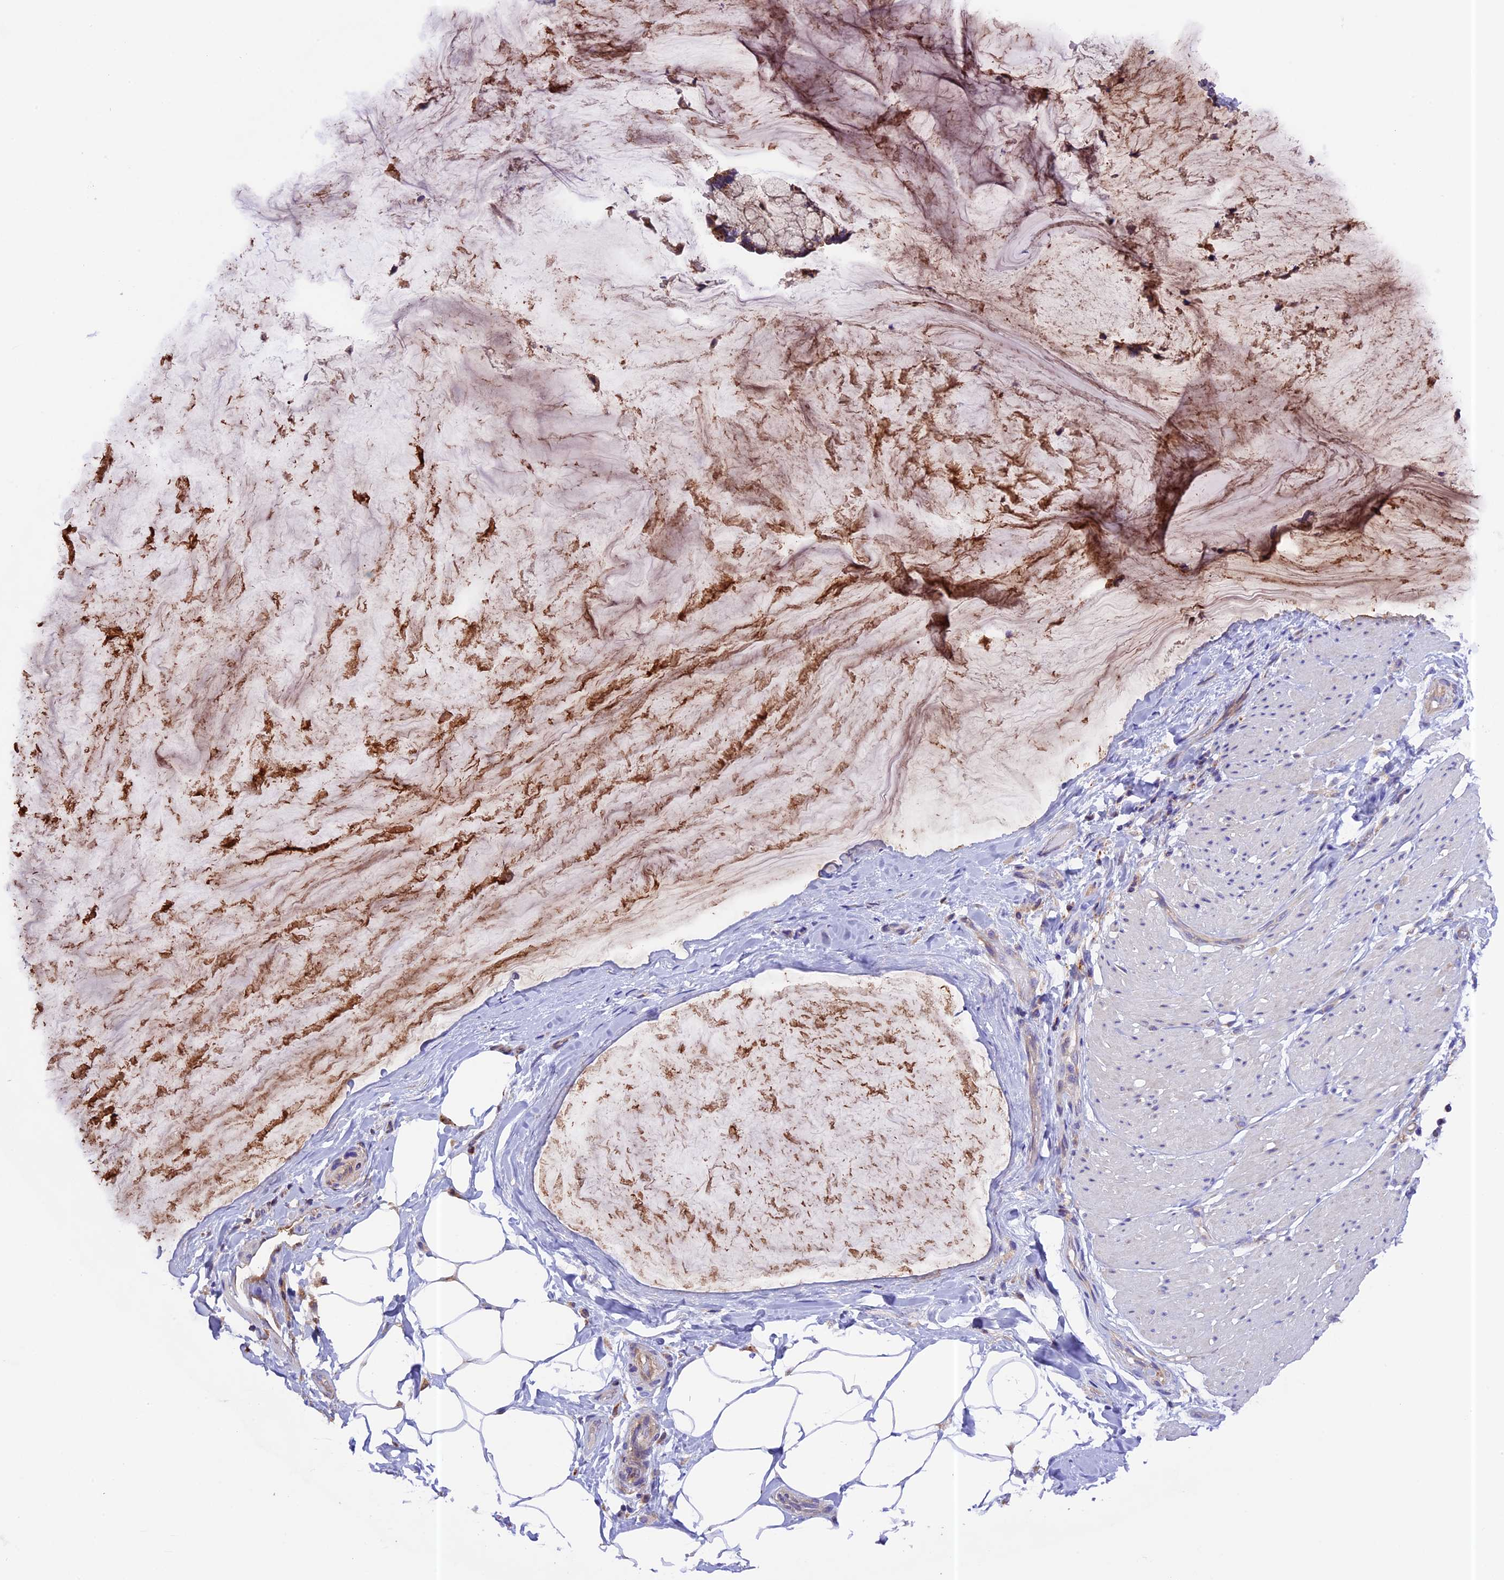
{"staining": {"intensity": "moderate", "quantity": ">75%", "location": "cytoplasmic/membranous"}, "tissue": "ovarian cancer", "cell_type": "Tumor cells", "image_type": "cancer", "snomed": [{"axis": "morphology", "description": "Cystadenocarcinoma, mucinous, NOS"}, {"axis": "topography", "description": "Ovary"}], "caption": "This image exhibits mucinous cystadenocarcinoma (ovarian) stained with immunohistochemistry to label a protein in brown. The cytoplasmic/membranous of tumor cells show moderate positivity for the protein. Nuclei are counter-stained blue.", "gene": "METTL22", "patient": {"sex": "female", "age": 39}}